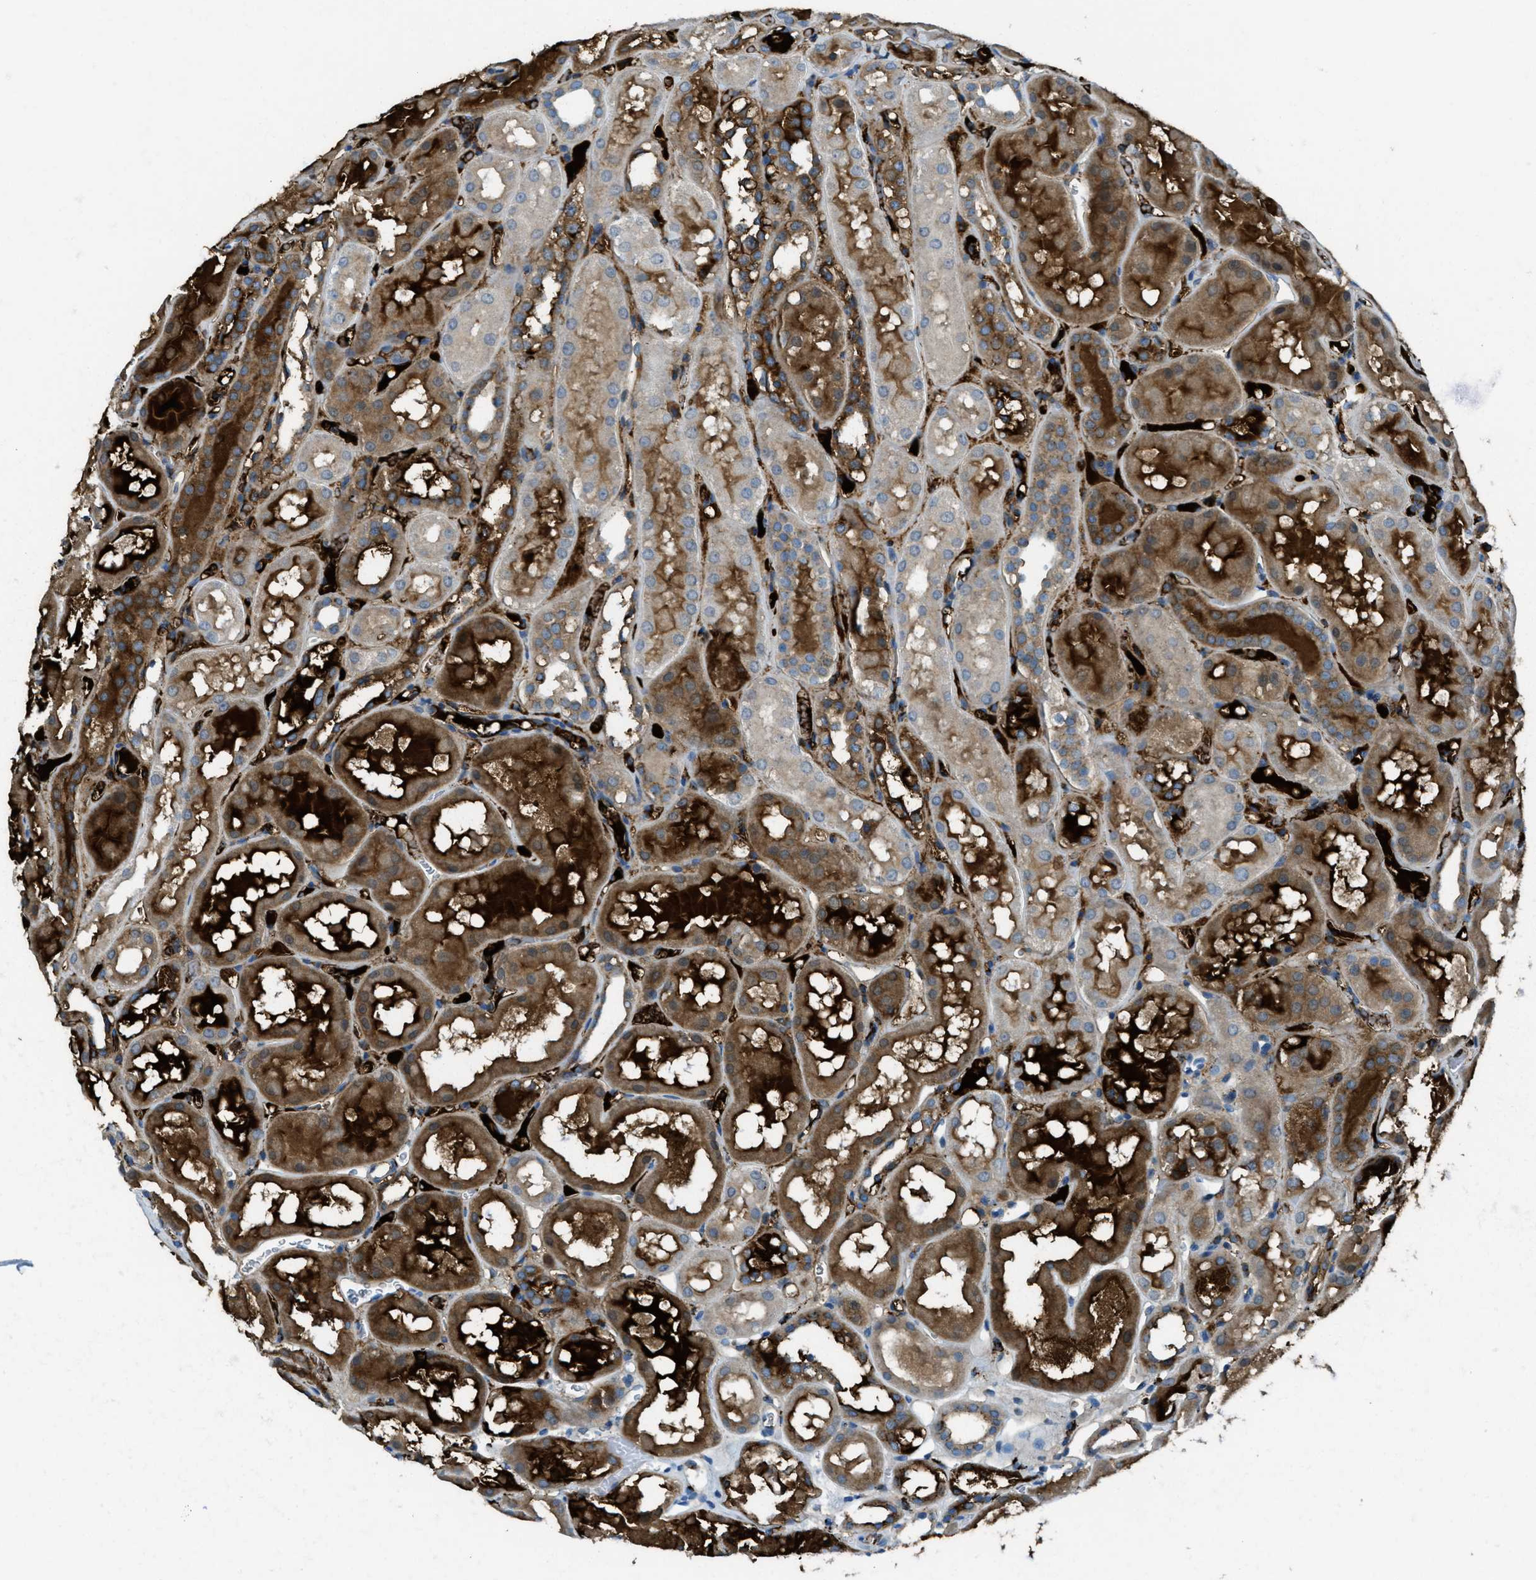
{"staining": {"intensity": "weak", "quantity": "25%-75%", "location": "cytoplasmic/membranous"}, "tissue": "kidney", "cell_type": "Cells in glomeruli", "image_type": "normal", "snomed": [{"axis": "morphology", "description": "Normal tissue, NOS"}, {"axis": "topography", "description": "Kidney"}, {"axis": "topography", "description": "Urinary bladder"}], "caption": "Immunohistochemical staining of normal kidney demonstrates 25%-75% levels of weak cytoplasmic/membranous protein positivity in approximately 25%-75% of cells in glomeruli.", "gene": "TRIM59", "patient": {"sex": "male", "age": 16}}